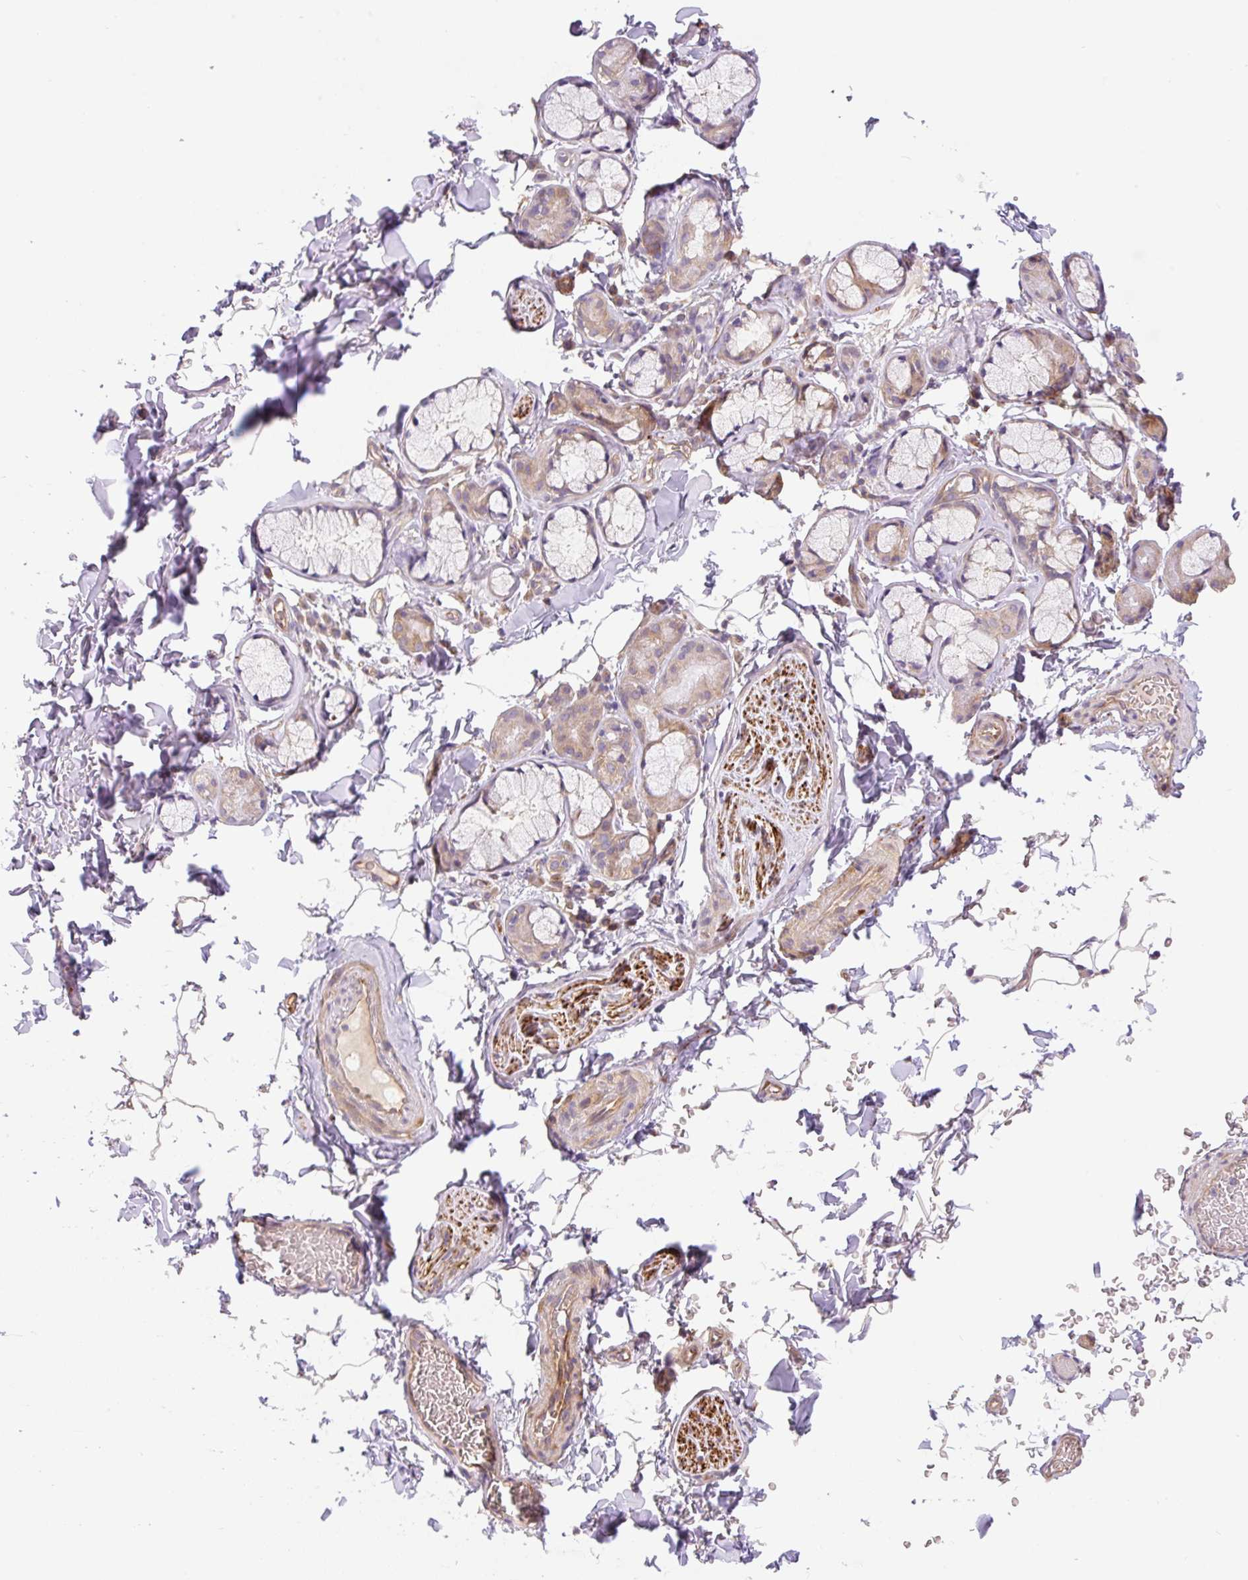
{"staining": {"intensity": "negative", "quantity": "none", "location": "none"}, "tissue": "adipose tissue", "cell_type": "Adipocytes", "image_type": "normal", "snomed": [{"axis": "morphology", "description": "Normal tissue, NOS"}, {"axis": "topography", "description": "Cartilage tissue"}, {"axis": "topography", "description": "Bronchus"}, {"axis": "topography", "description": "Peripheral nerve tissue"}], "caption": "A high-resolution histopathology image shows IHC staining of normal adipose tissue, which displays no significant expression in adipocytes. (IHC, brightfield microscopy, high magnification).", "gene": "COX8A", "patient": {"sex": "male", "age": 67}}